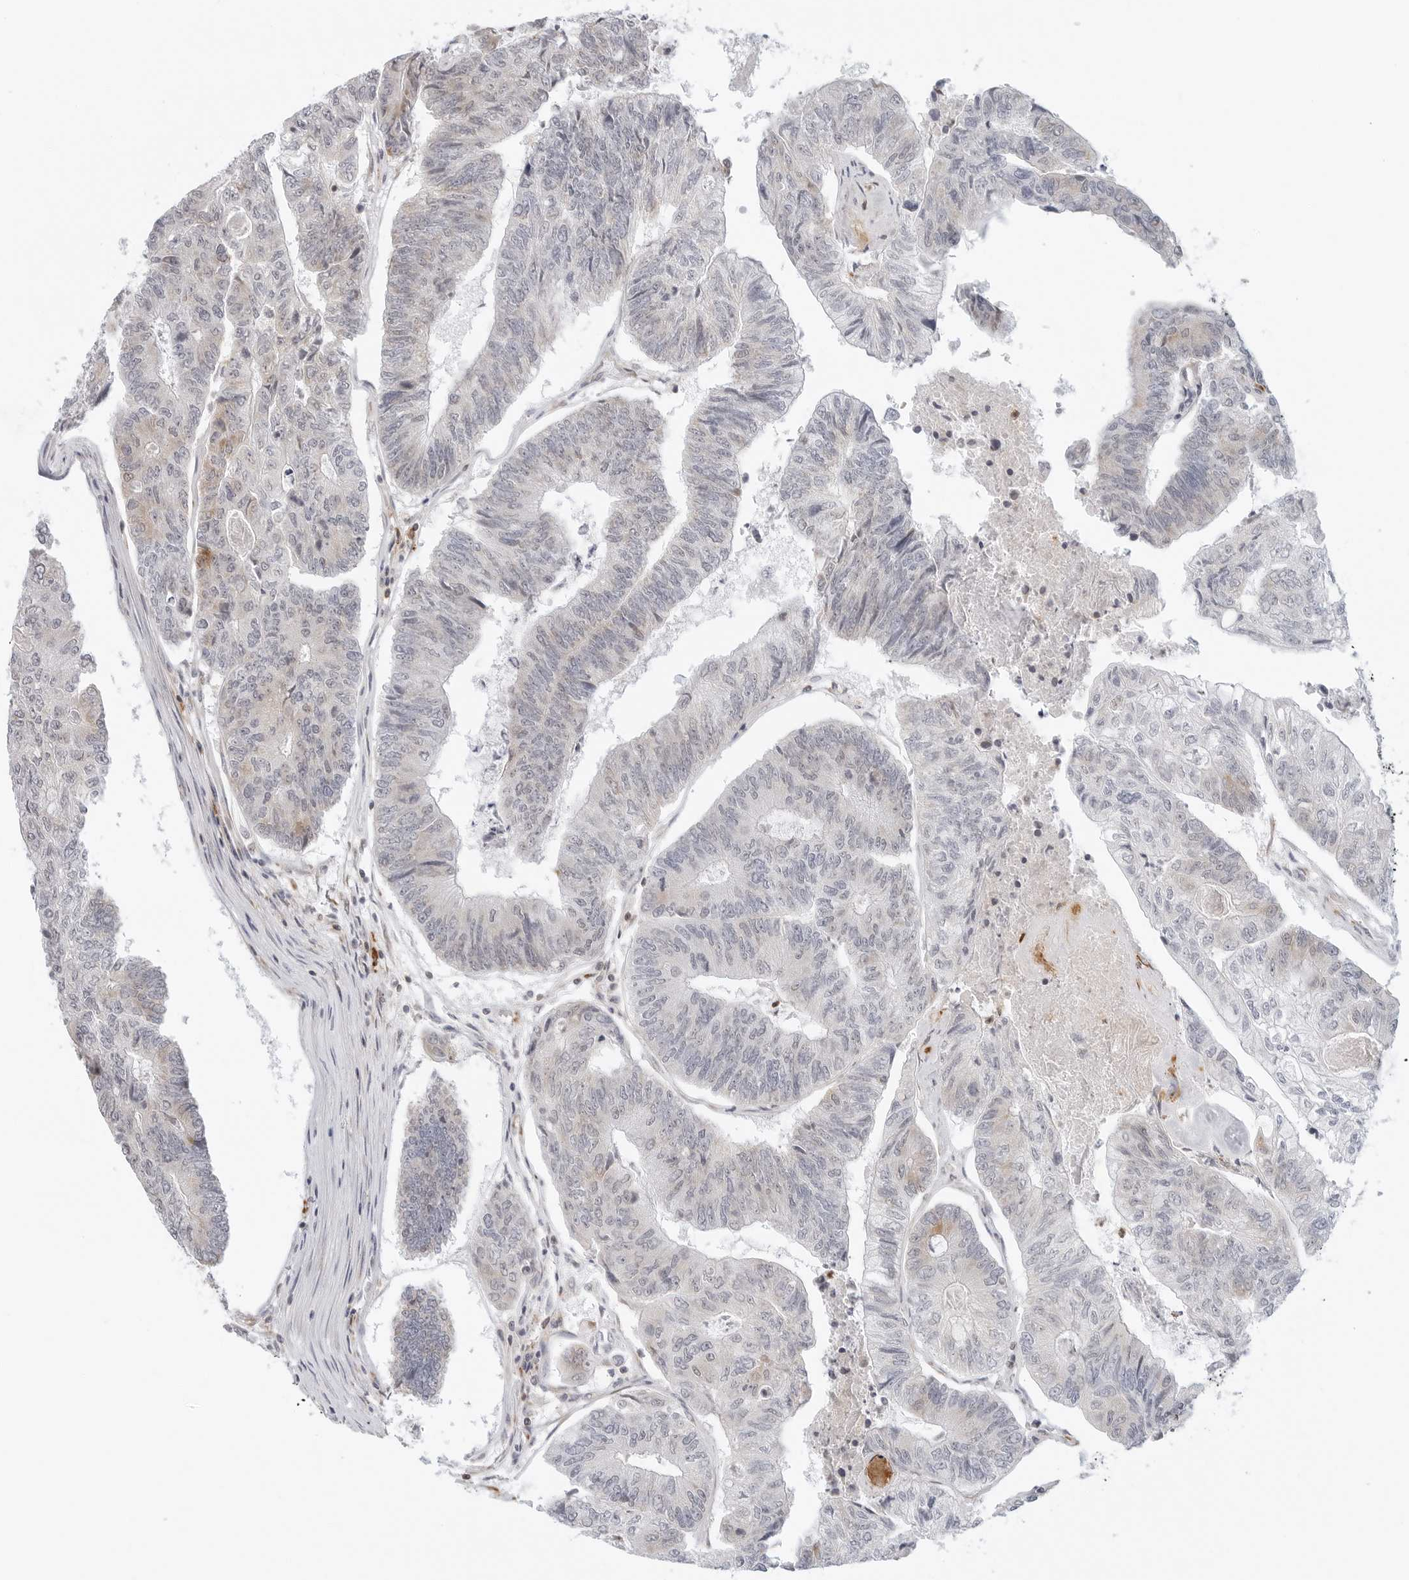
{"staining": {"intensity": "negative", "quantity": "none", "location": "none"}, "tissue": "colorectal cancer", "cell_type": "Tumor cells", "image_type": "cancer", "snomed": [{"axis": "morphology", "description": "Adenocarcinoma, NOS"}, {"axis": "topography", "description": "Colon"}], "caption": "A photomicrograph of adenocarcinoma (colorectal) stained for a protein shows no brown staining in tumor cells.", "gene": "C1QTNF1", "patient": {"sex": "female", "age": 67}}